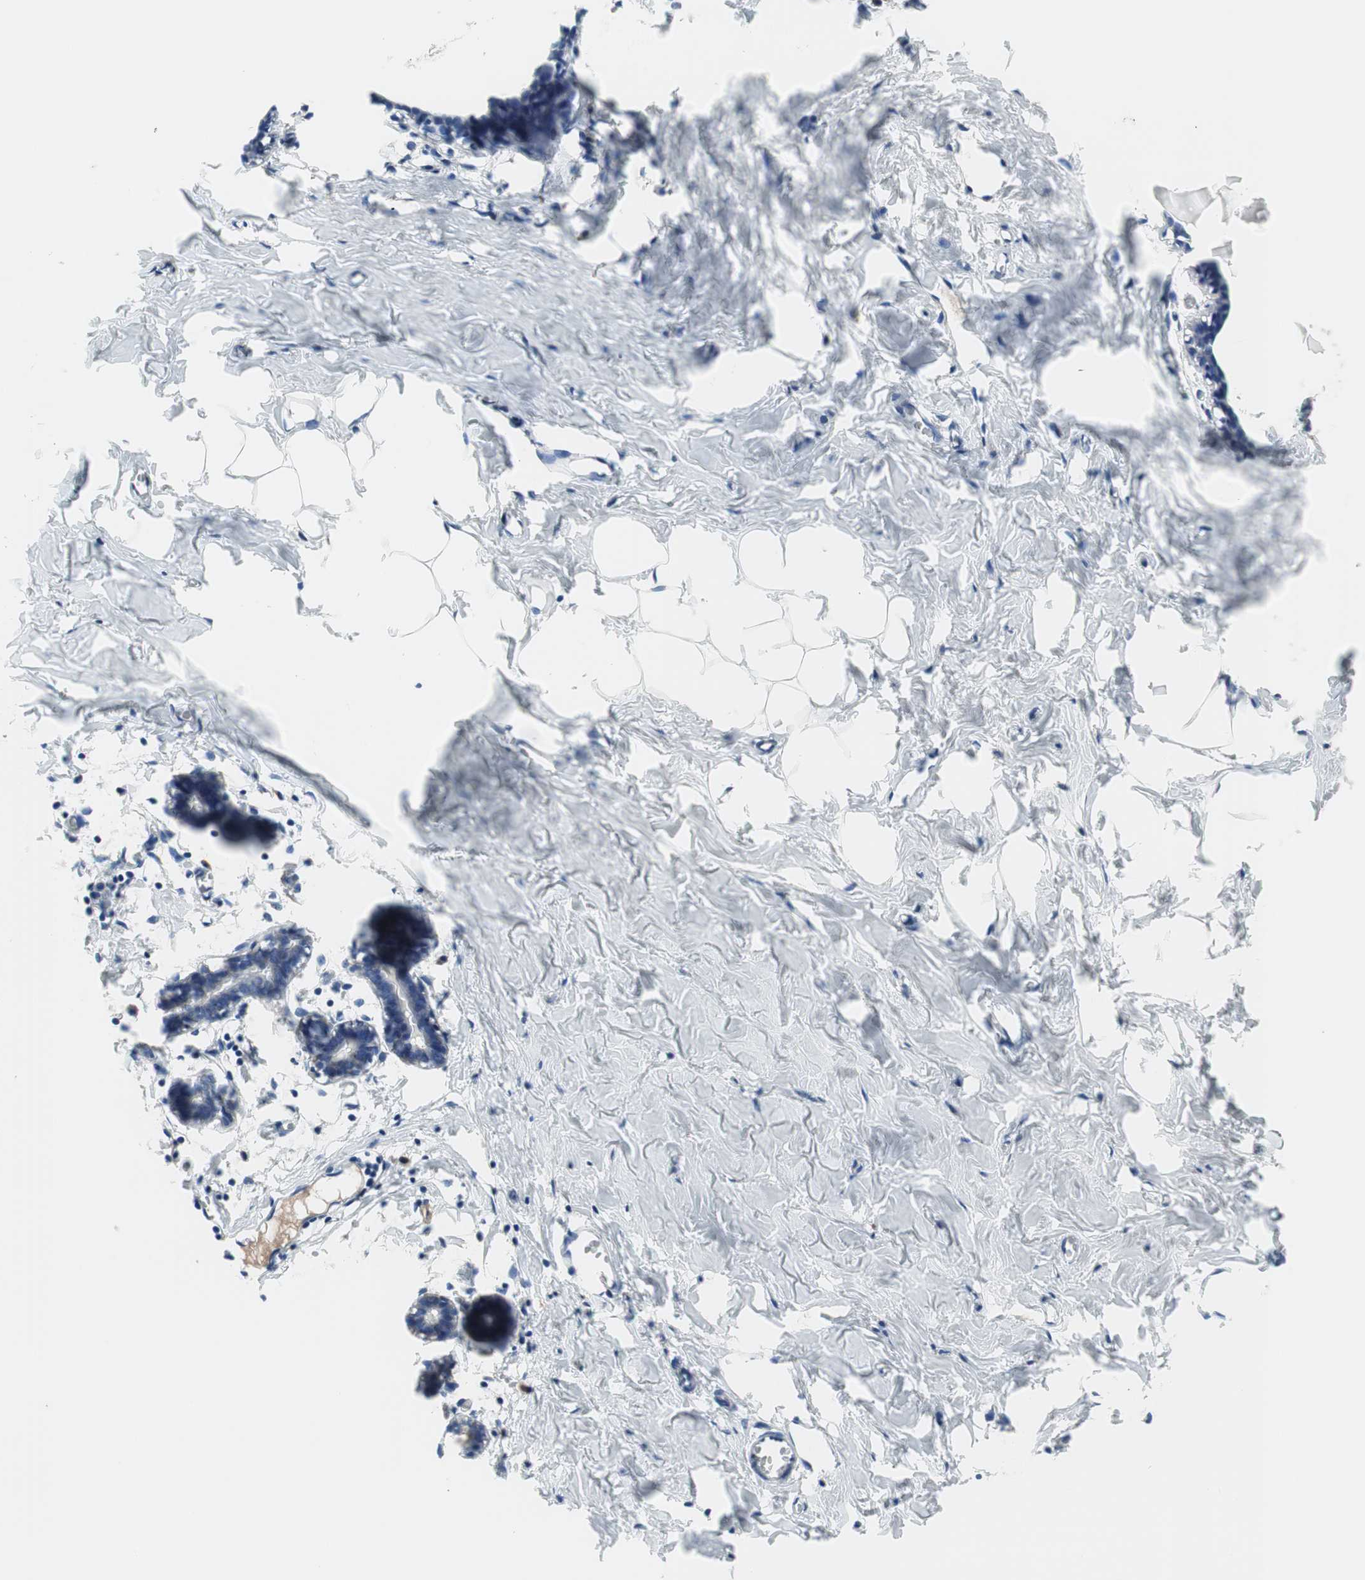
{"staining": {"intensity": "negative", "quantity": "none", "location": "none"}, "tissue": "breast", "cell_type": "Adipocytes", "image_type": "normal", "snomed": [{"axis": "morphology", "description": "Normal tissue, NOS"}, {"axis": "topography", "description": "Breast"}], "caption": "Adipocytes show no significant protein expression in normal breast.", "gene": "KANSL1", "patient": {"sex": "female", "age": 27}}